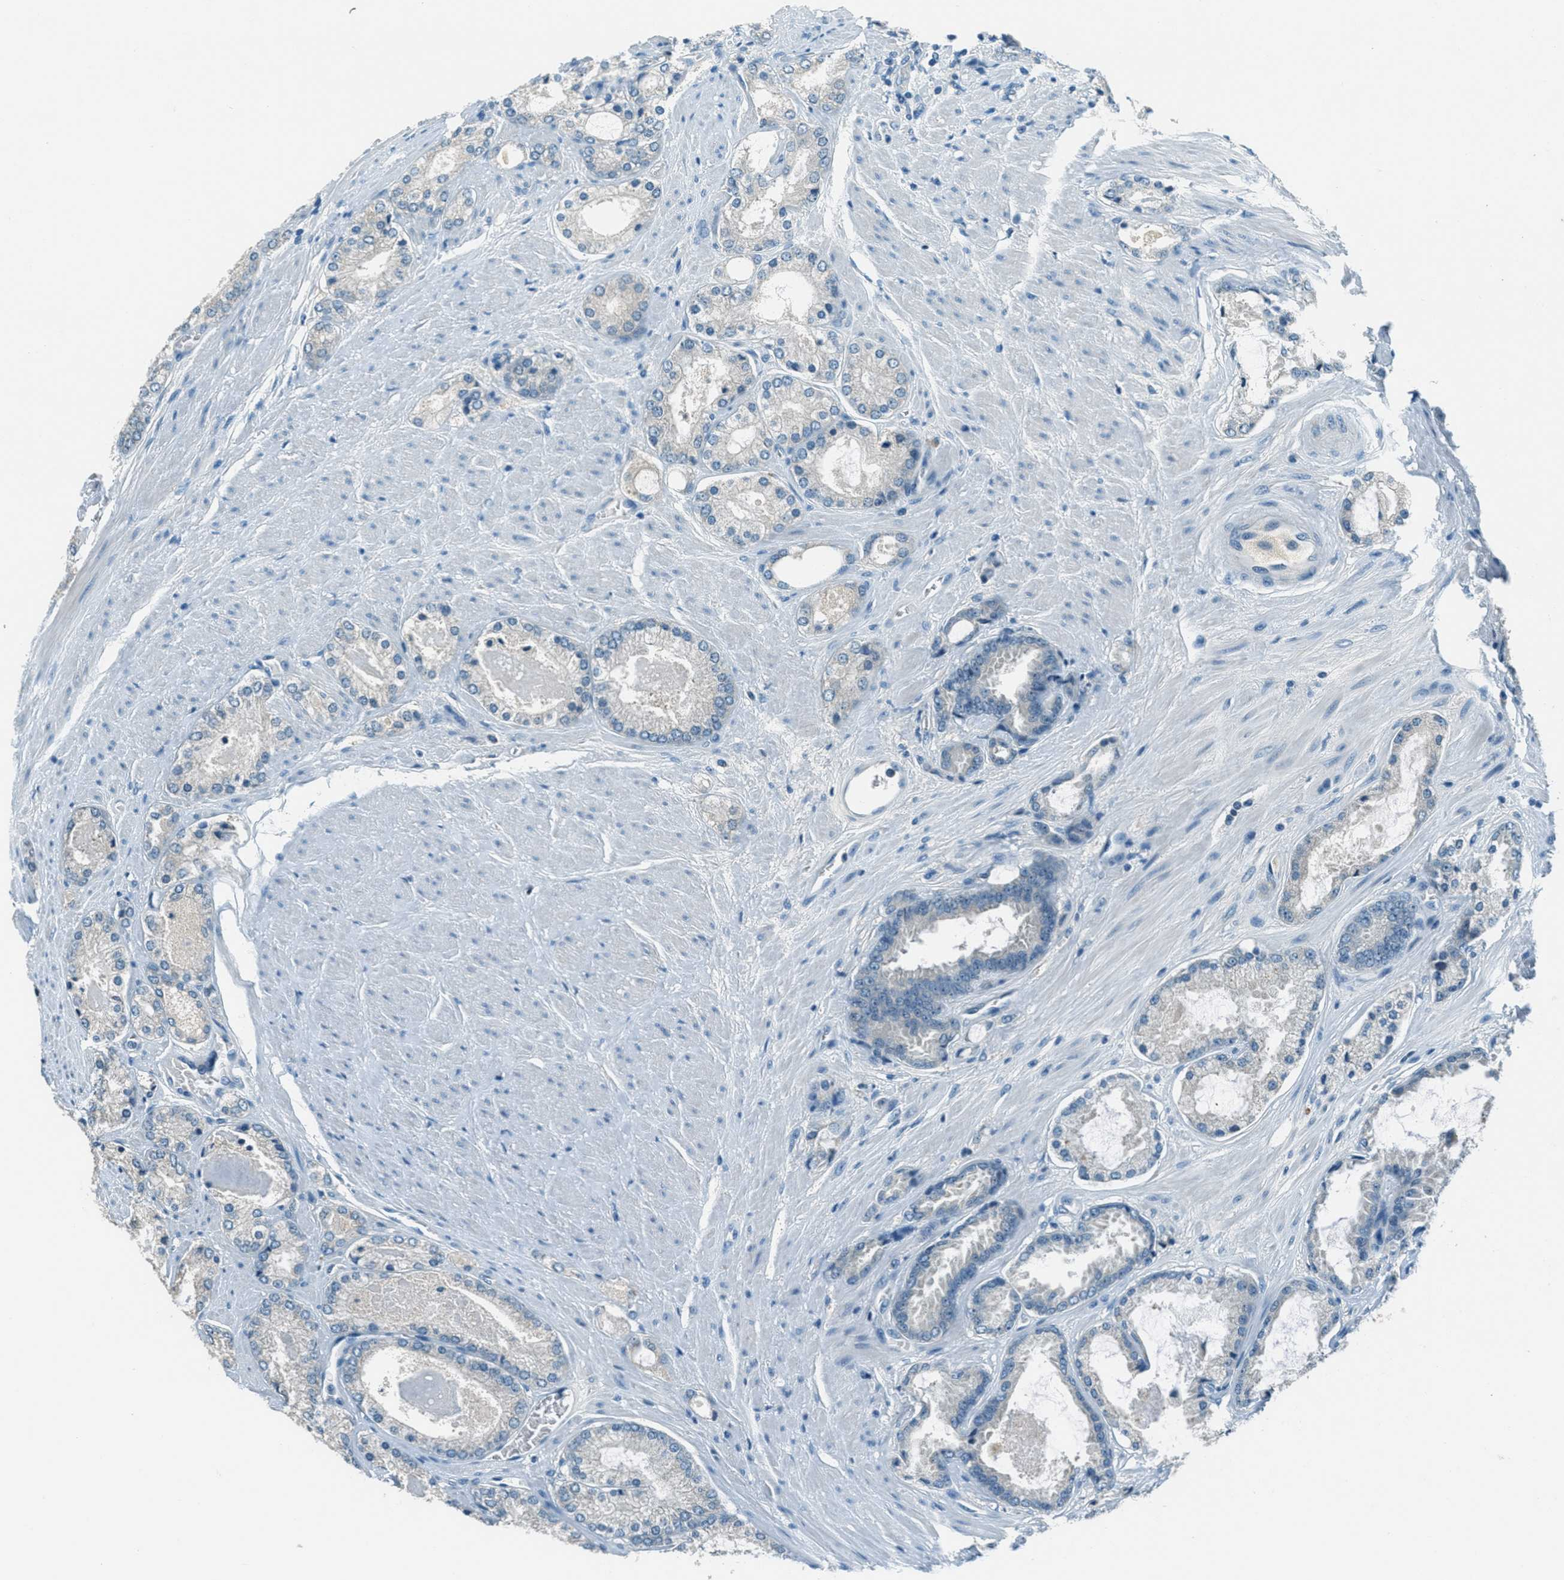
{"staining": {"intensity": "negative", "quantity": "none", "location": "none"}, "tissue": "prostate cancer", "cell_type": "Tumor cells", "image_type": "cancer", "snomed": [{"axis": "morphology", "description": "Adenocarcinoma, High grade"}, {"axis": "topography", "description": "Prostate"}], "caption": "There is no significant staining in tumor cells of prostate cancer (high-grade adenocarcinoma). The staining was performed using DAB to visualize the protein expression in brown, while the nuclei were stained in blue with hematoxylin (Magnification: 20x).", "gene": "MSLN", "patient": {"sex": "male", "age": 65}}